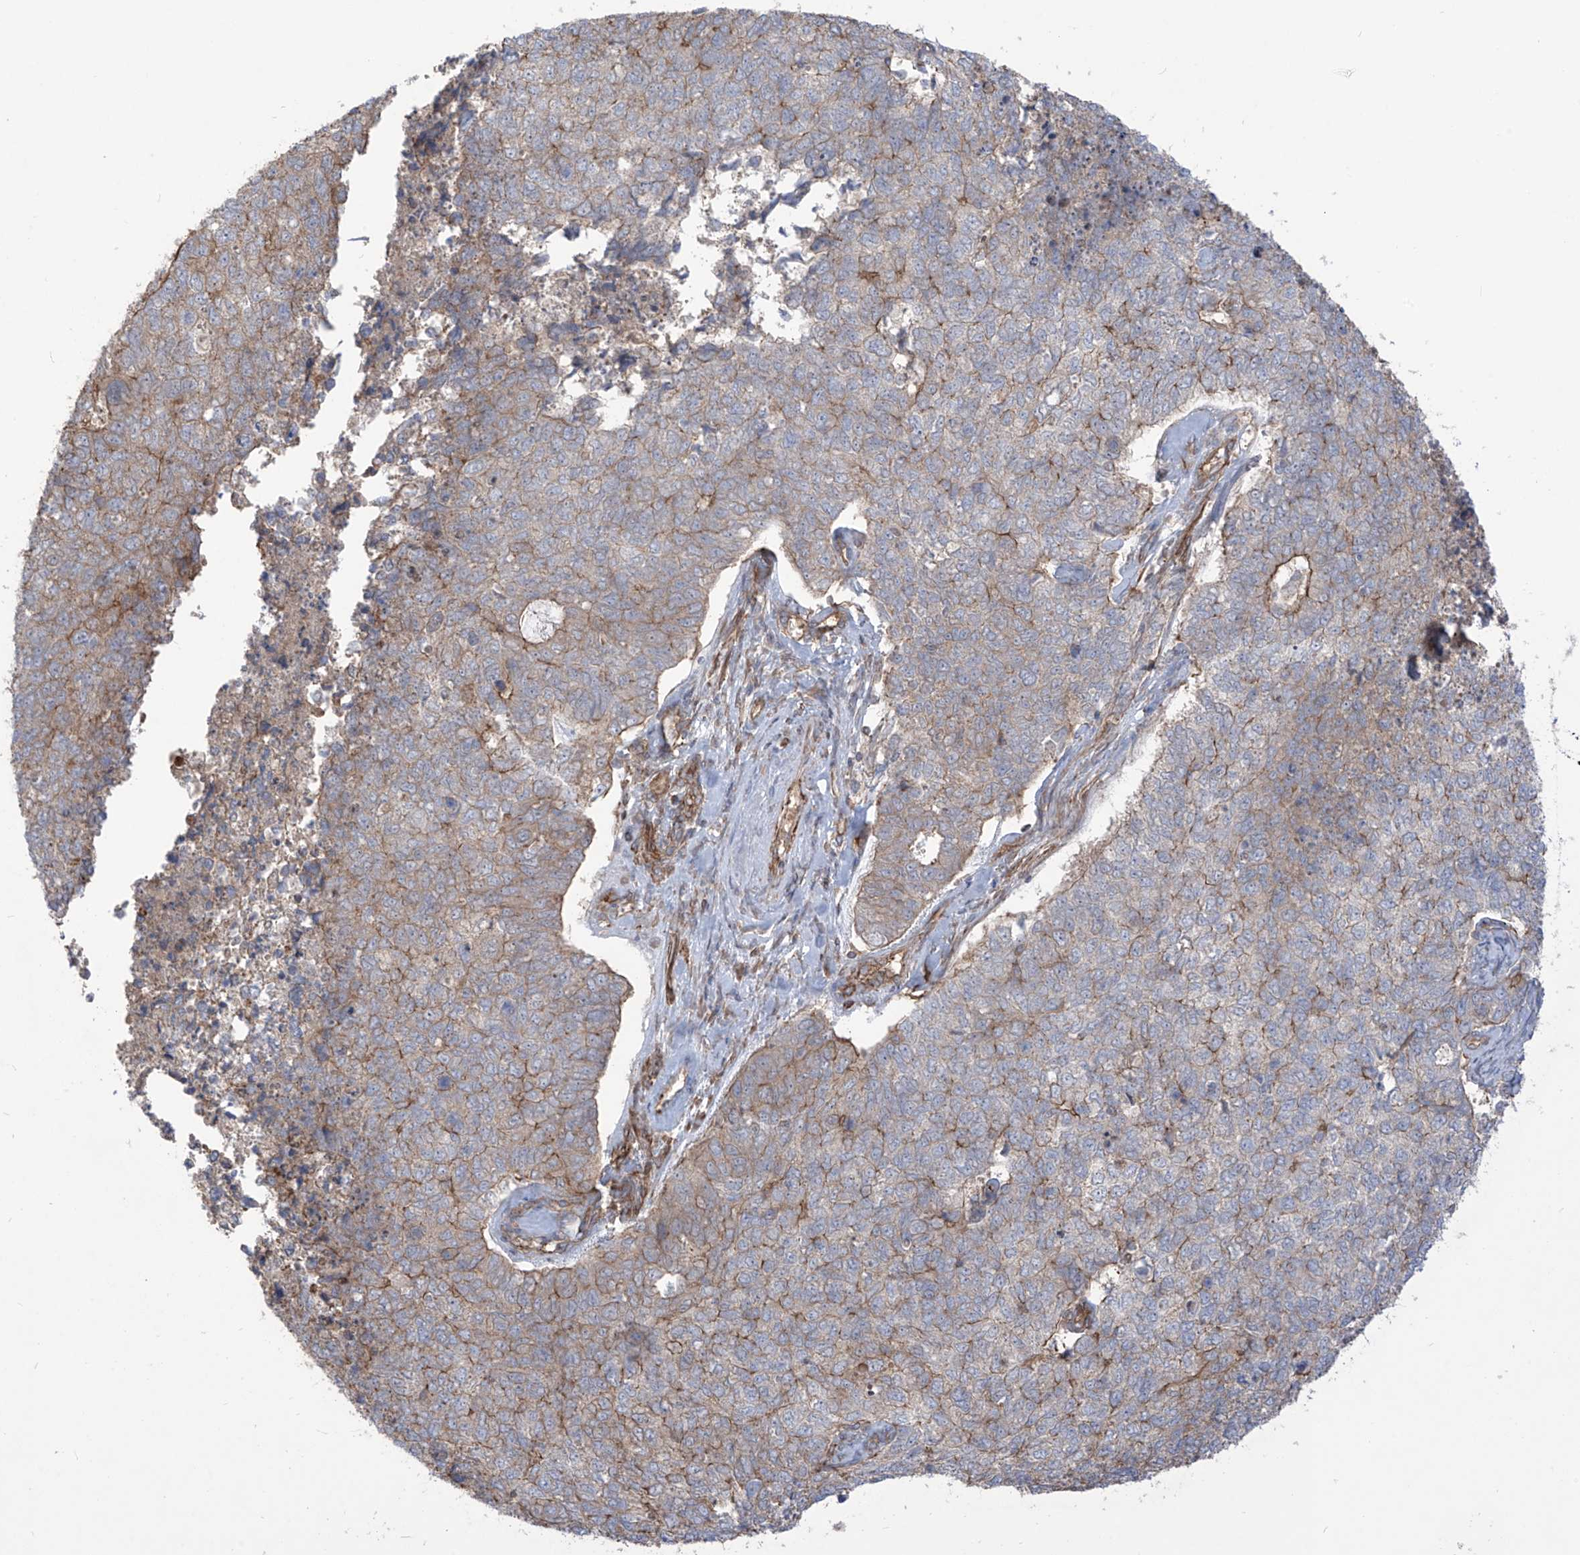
{"staining": {"intensity": "moderate", "quantity": "<25%", "location": "cytoplasmic/membranous"}, "tissue": "cervical cancer", "cell_type": "Tumor cells", "image_type": "cancer", "snomed": [{"axis": "morphology", "description": "Squamous cell carcinoma, NOS"}, {"axis": "topography", "description": "Cervix"}], "caption": "DAB (3,3'-diaminobenzidine) immunohistochemical staining of human cervical cancer (squamous cell carcinoma) reveals moderate cytoplasmic/membranous protein positivity in about <25% of tumor cells.", "gene": "TRMU", "patient": {"sex": "female", "age": 63}}